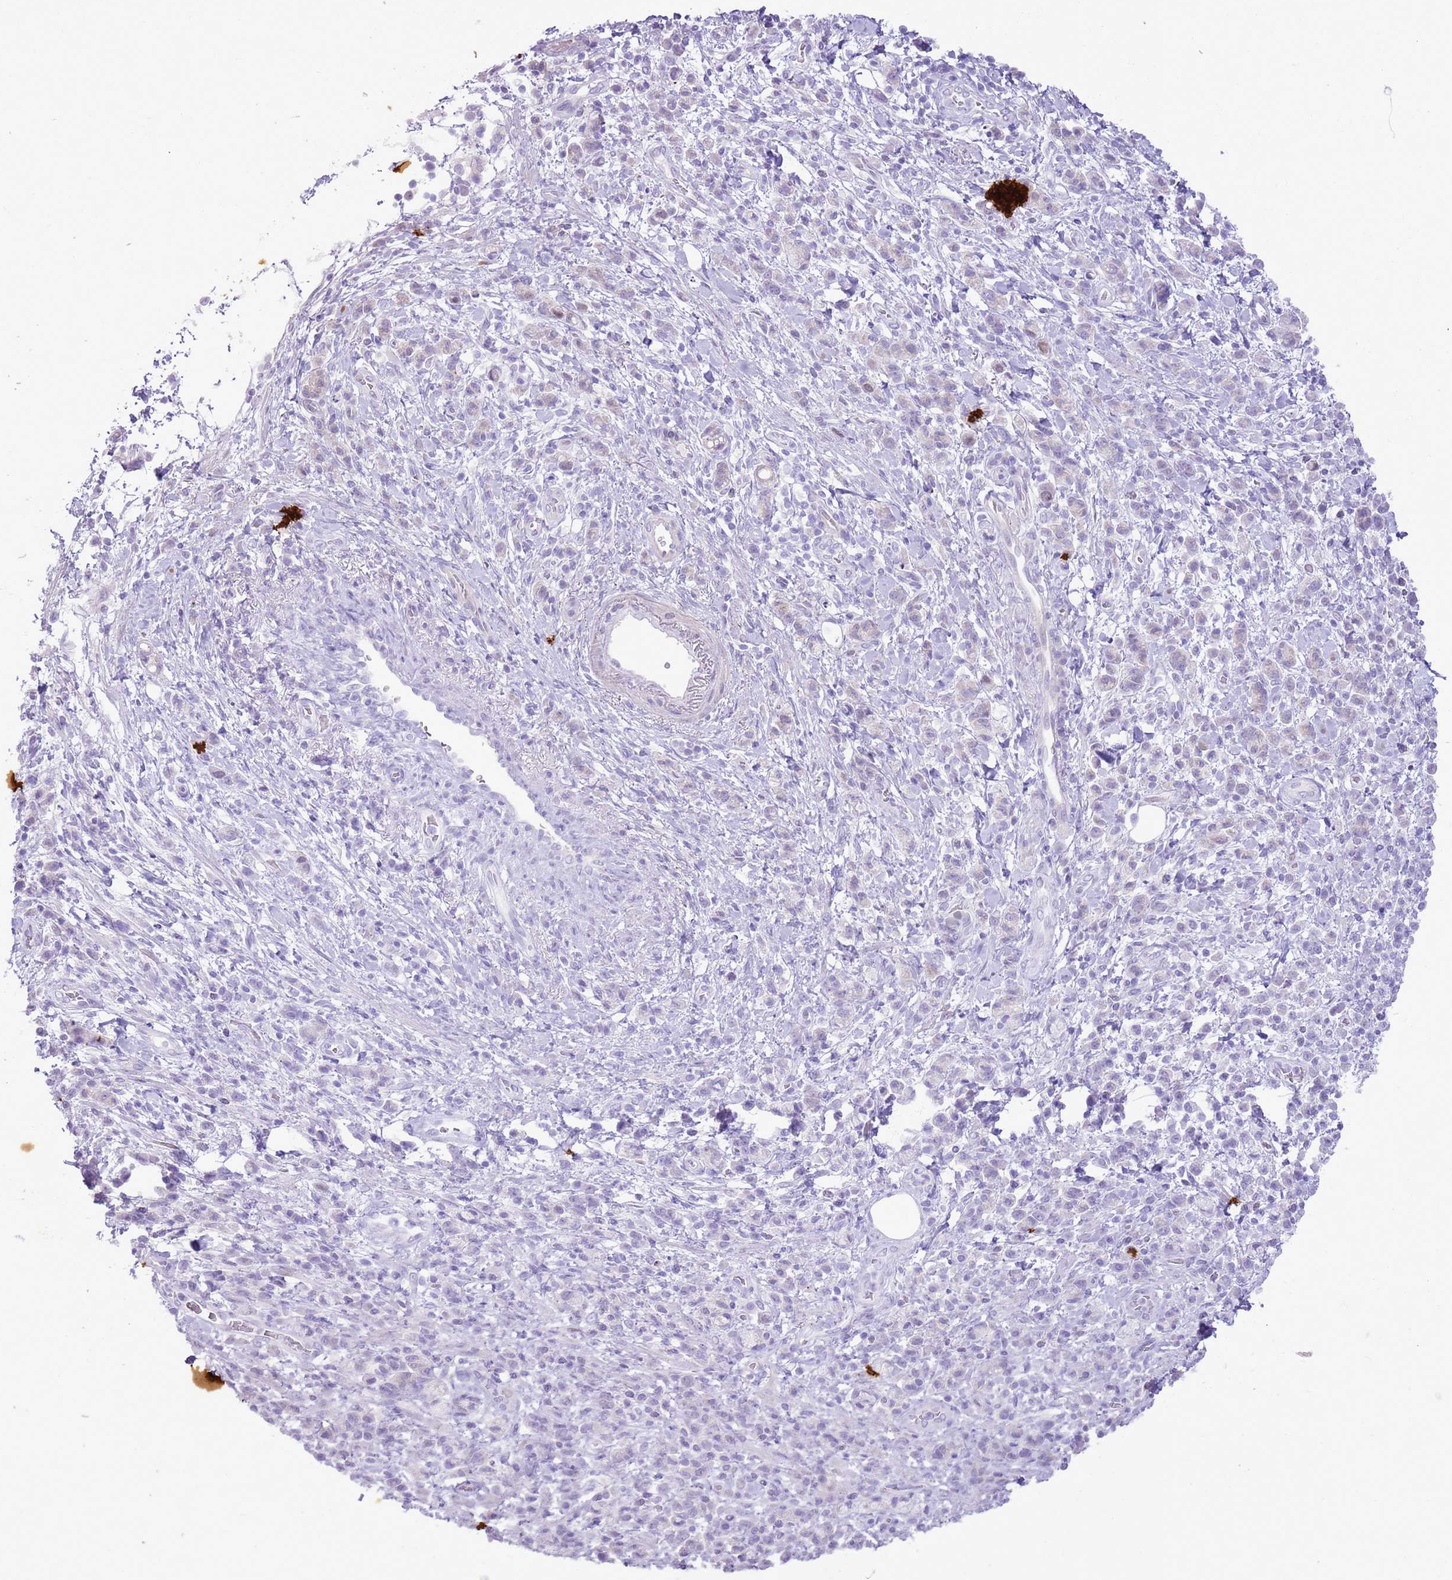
{"staining": {"intensity": "negative", "quantity": "none", "location": "none"}, "tissue": "stomach cancer", "cell_type": "Tumor cells", "image_type": "cancer", "snomed": [{"axis": "morphology", "description": "Adenocarcinoma, NOS"}, {"axis": "topography", "description": "Stomach"}], "caption": "A high-resolution histopathology image shows IHC staining of stomach adenocarcinoma, which demonstrates no significant positivity in tumor cells.", "gene": "GMNN", "patient": {"sex": "male", "age": 77}}